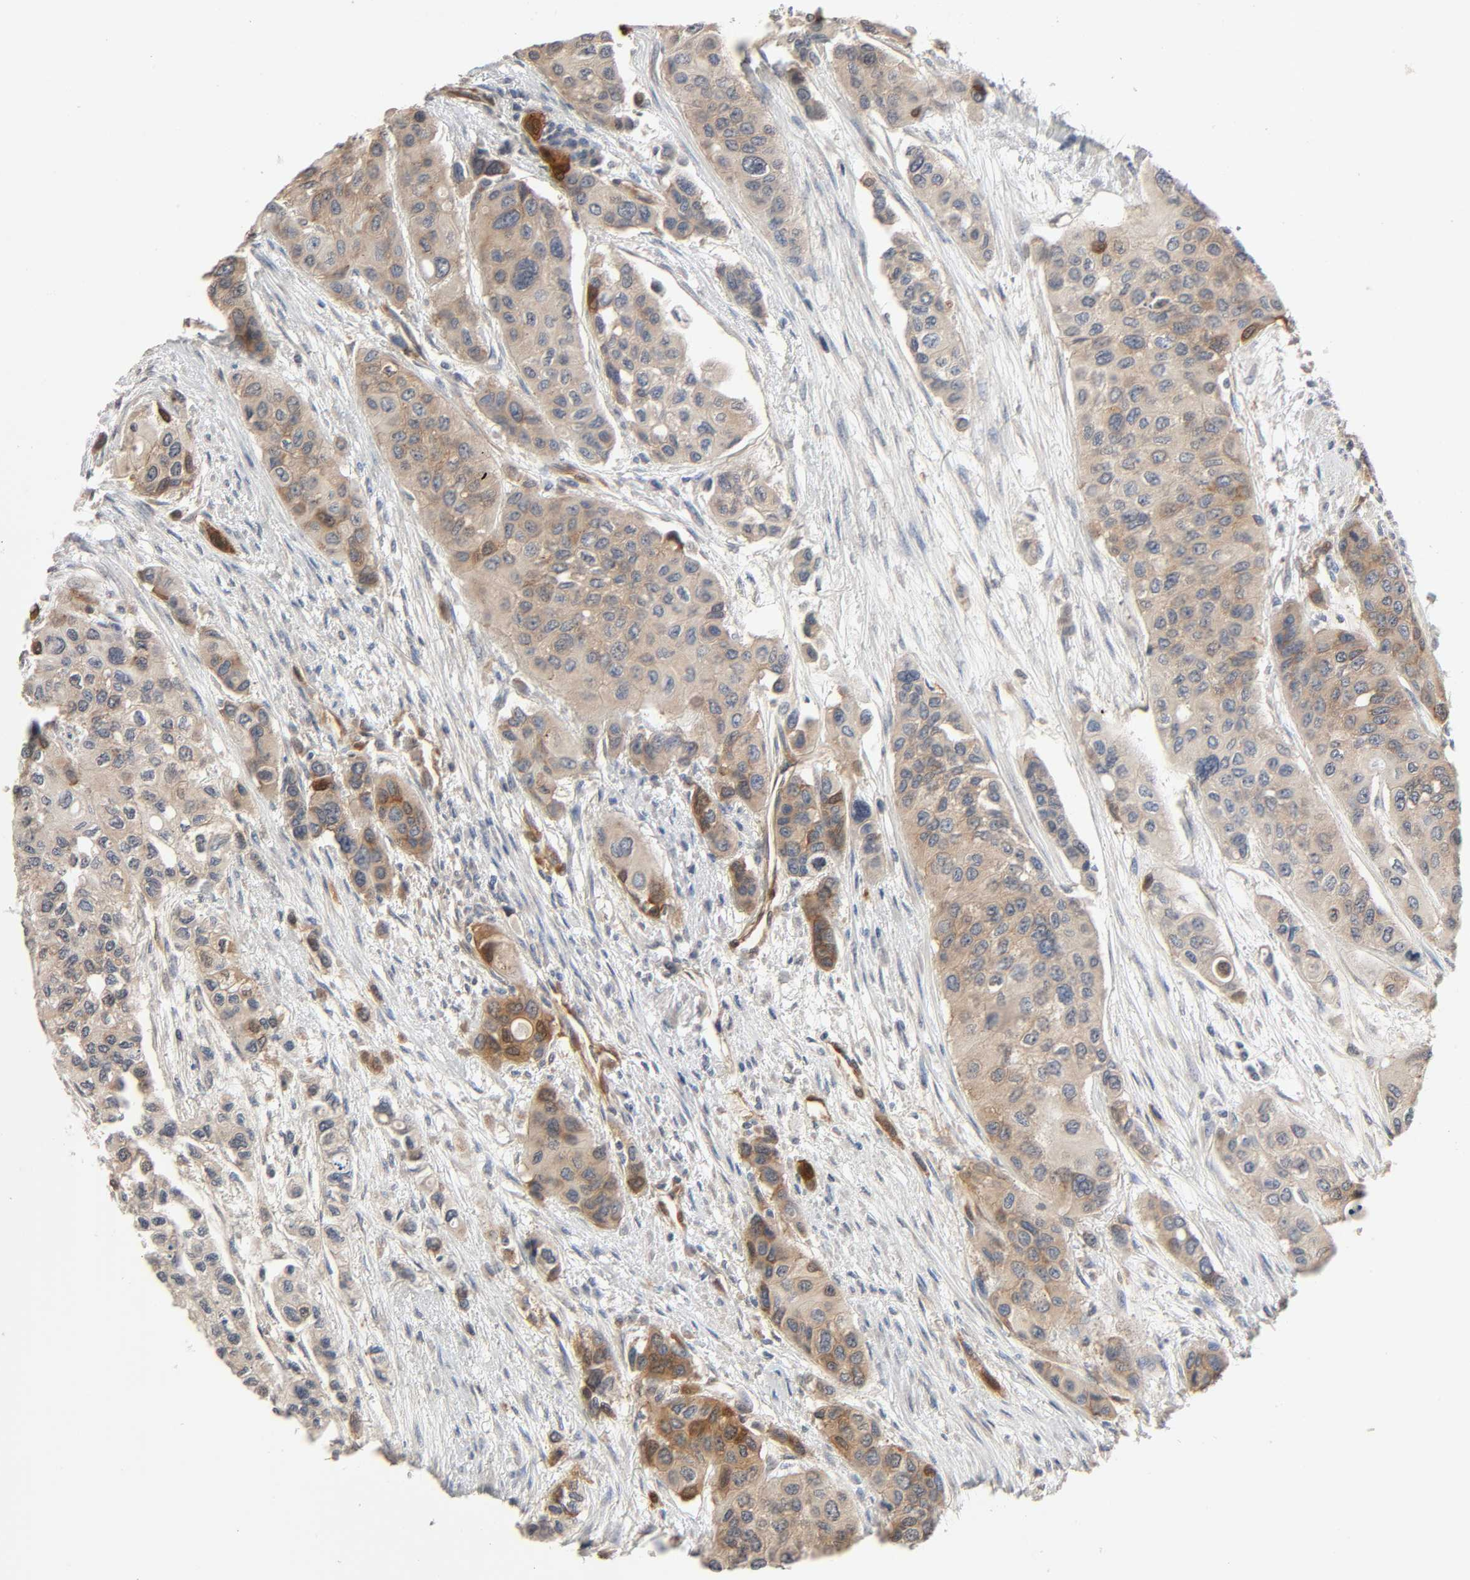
{"staining": {"intensity": "moderate", "quantity": "25%-75%", "location": "cytoplasmic/membranous"}, "tissue": "urothelial cancer", "cell_type": "Tumor cells", "image_type": "cancer", "snomed": [{"axis": "morphology", "description": "Urothelial carcinoma, High grade"}, {"axis": "topography", "description": "Urinary bladder"}], "caption": "Moderate cytoplasmic/membranous staining for a protein is identified in approximately 25%-75% of tumor cells of urothelial cancer using immunohistochemistry (IHC).", "gene": "PTK2", "patient": {"sex": "female", "age": 56}}